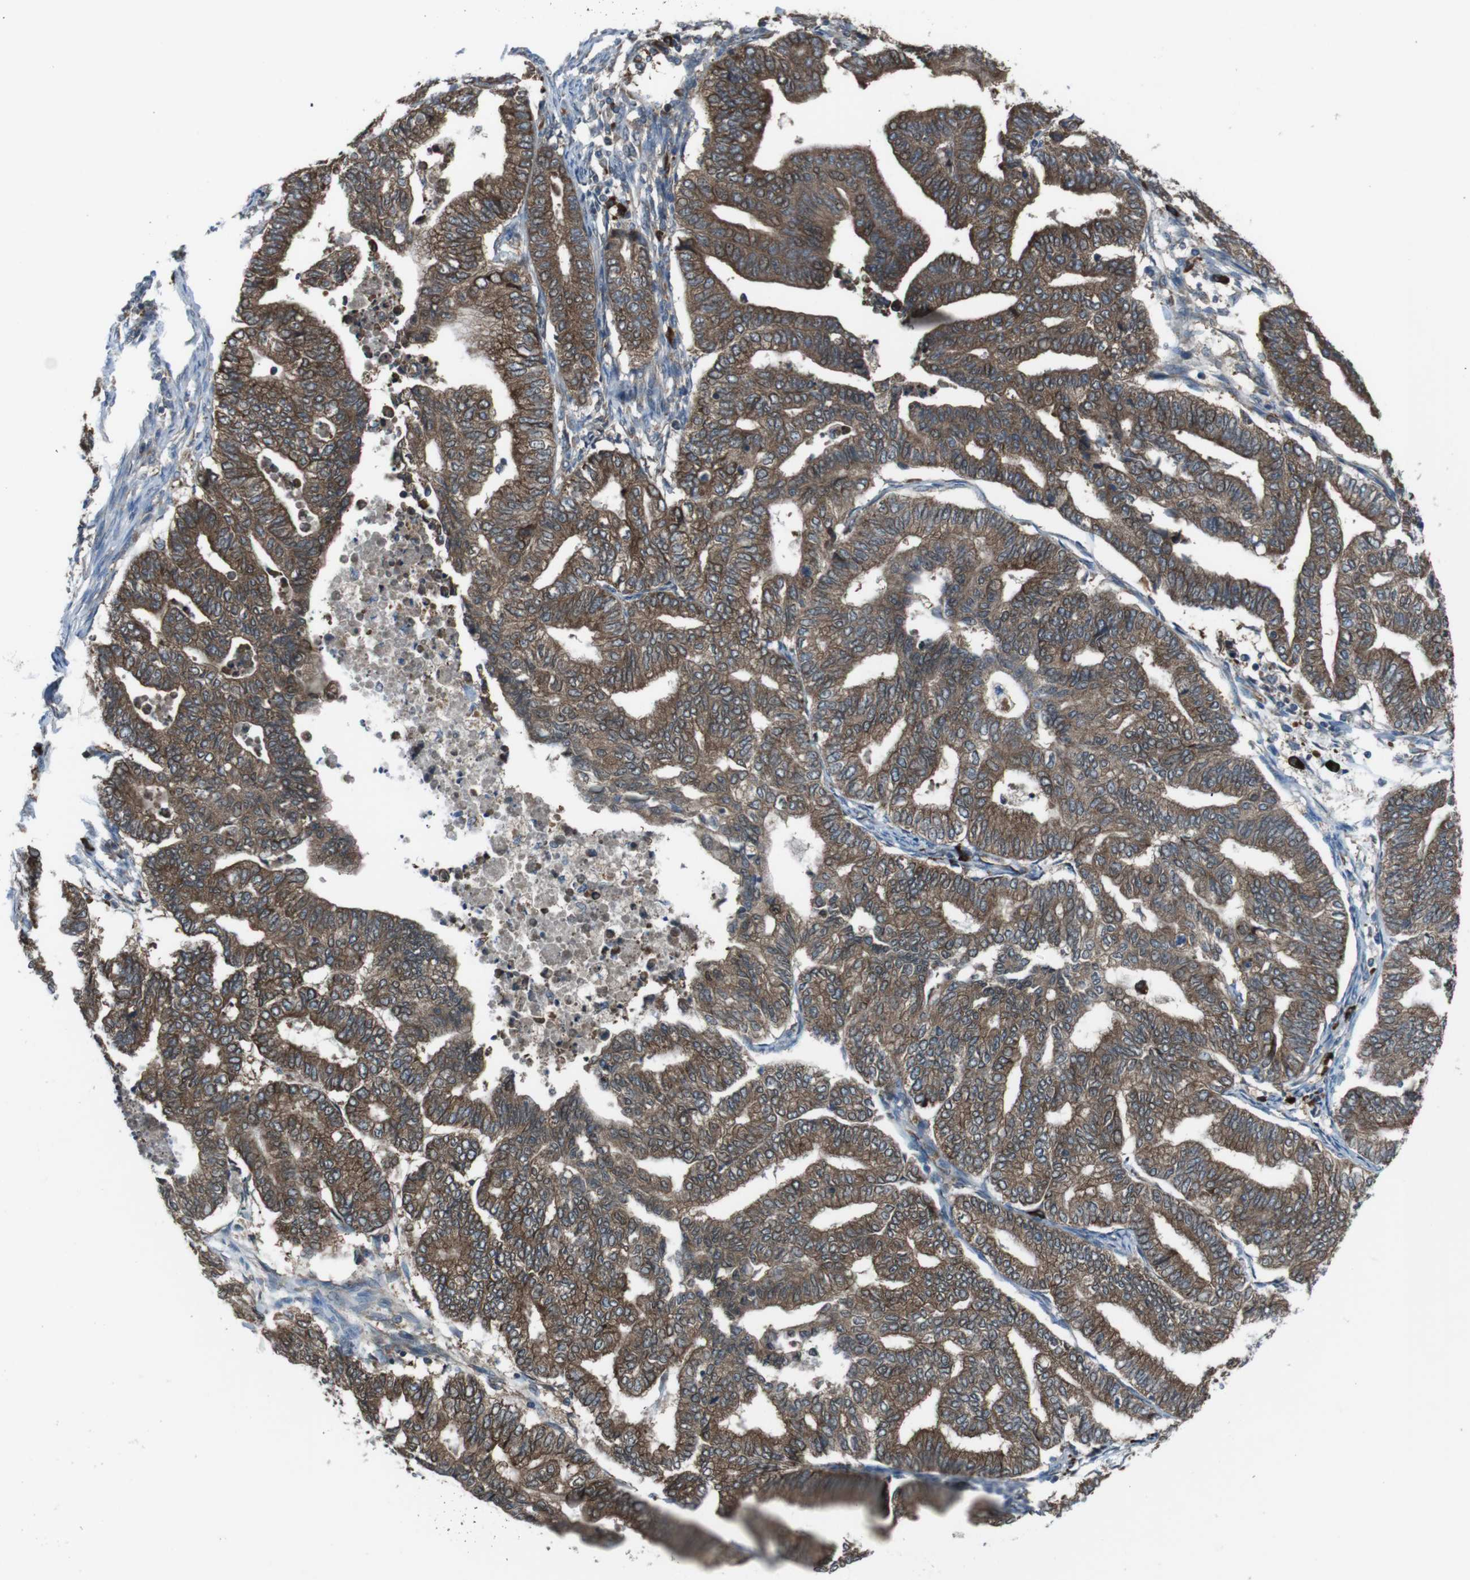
{"staining": {"intensity": "strong", "quantity": ">75%", "location": "cytoplasmic/membranous"}, "tissue": "endometrial cancer", "cell_type": "Tumor cells", "image_type": "cancer", "snomed": [{"axis": "morphology", "description": "Adenocarcinoma, NOS"}, {"axis": "topography", "description": "Endometrium"}], "caption": "Strong cytoplasmic/membranous protein positivity is seen in approximately >75% of tumor cells in endometrial adenocarcinoma.", "gene": "SSR3", "patient": {"sex": "female", "age": 79}}